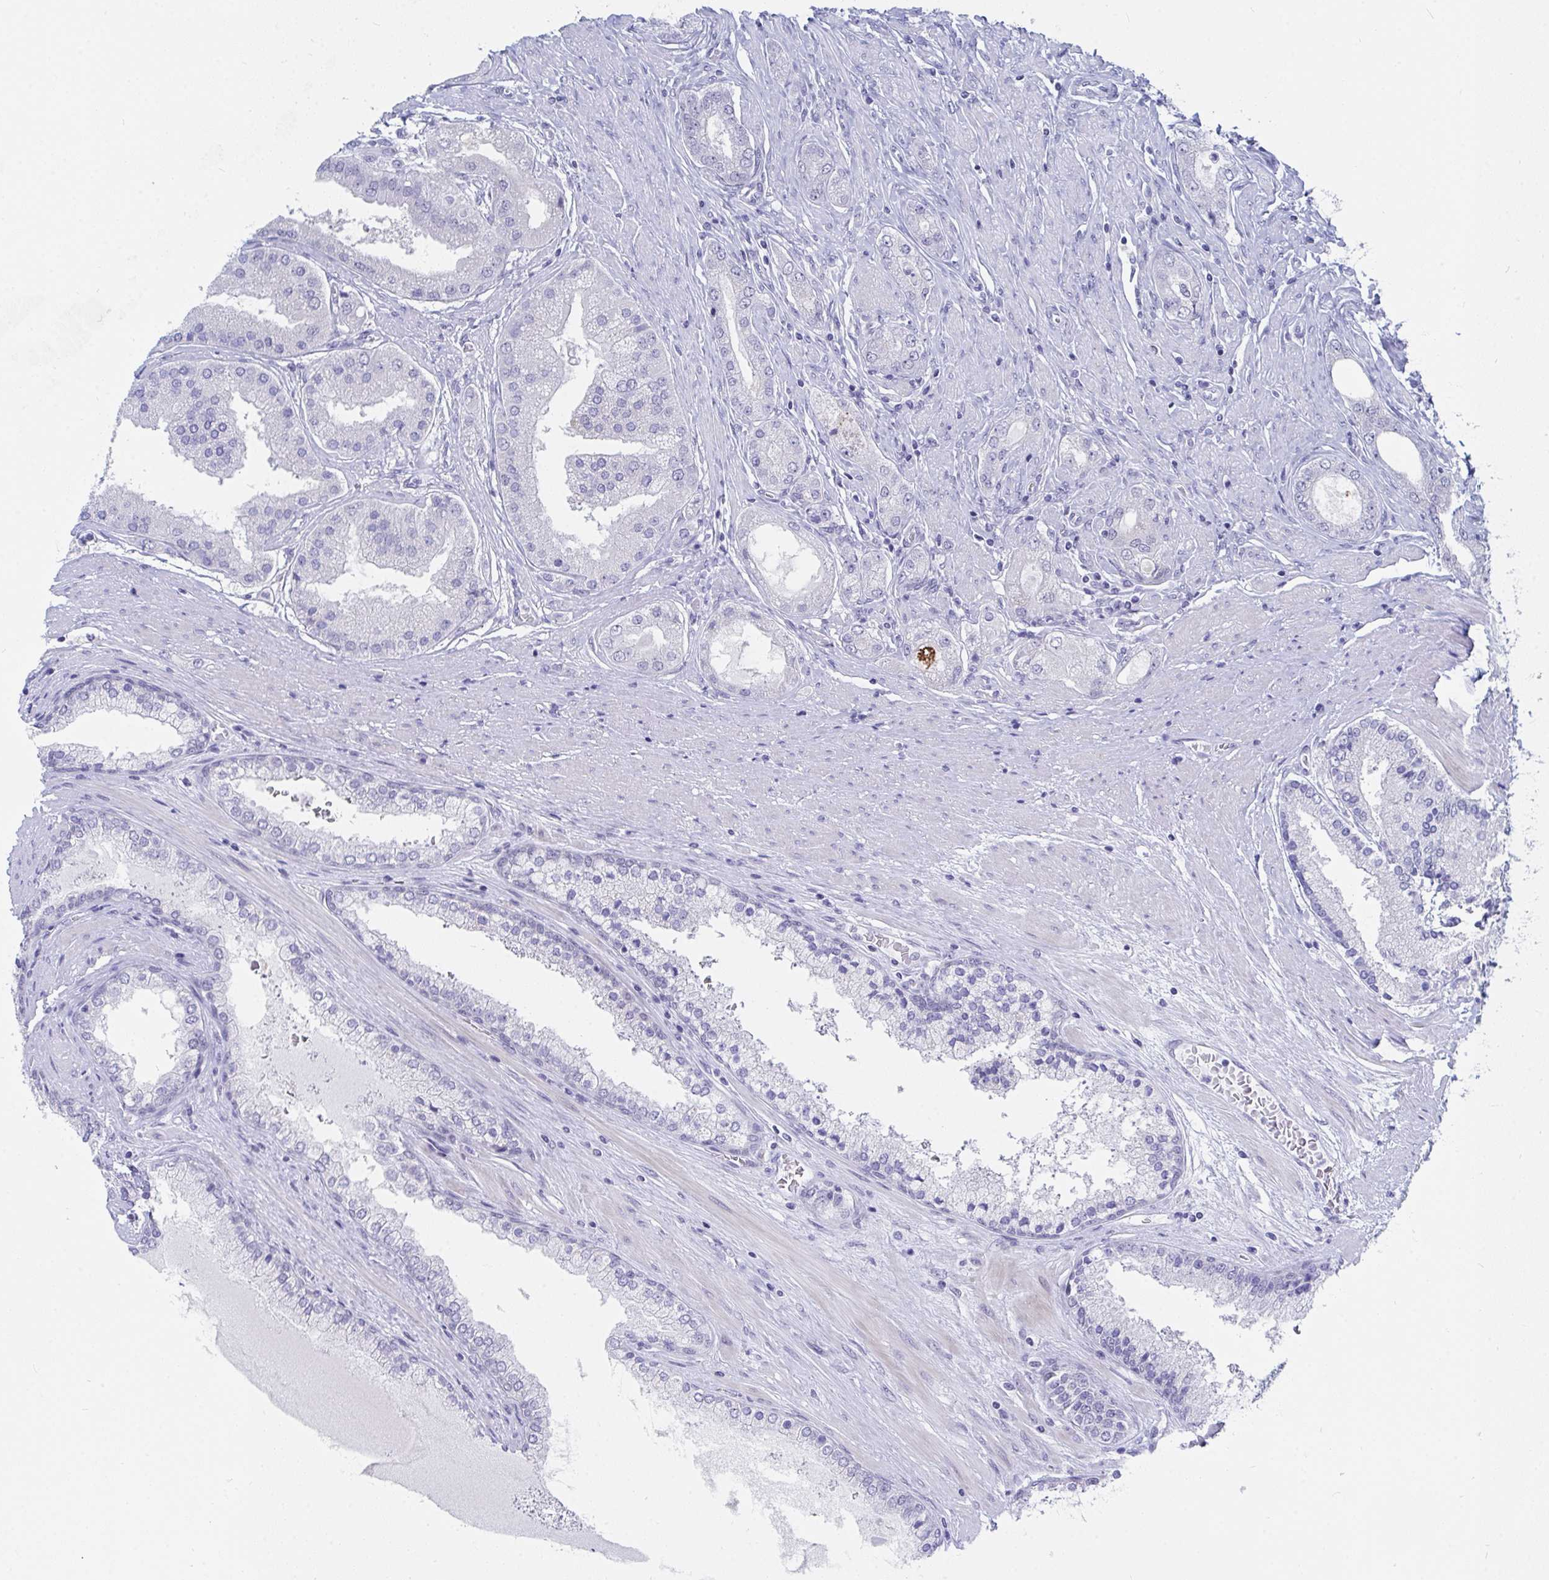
{"staining": {"intensity": "negative", "quantity": "none", "location": "none"}, "tissue": "prostate cancer", "cell_type": "Tumor cells", "image_type": "cancer", "snomed": [{"axis": "morphology", "description": "Adenocarcinoma, High grade"}, {"axis": "topography", "description": "Prostate"}], "caption": "Immunohistochemistry (IHC) of human prostate cancer (high-grade adenocarcinoma) demonstrates no expression in tumor cells.", "gene": "DAOA", "patient": {"sex": "male", "age": 67}}